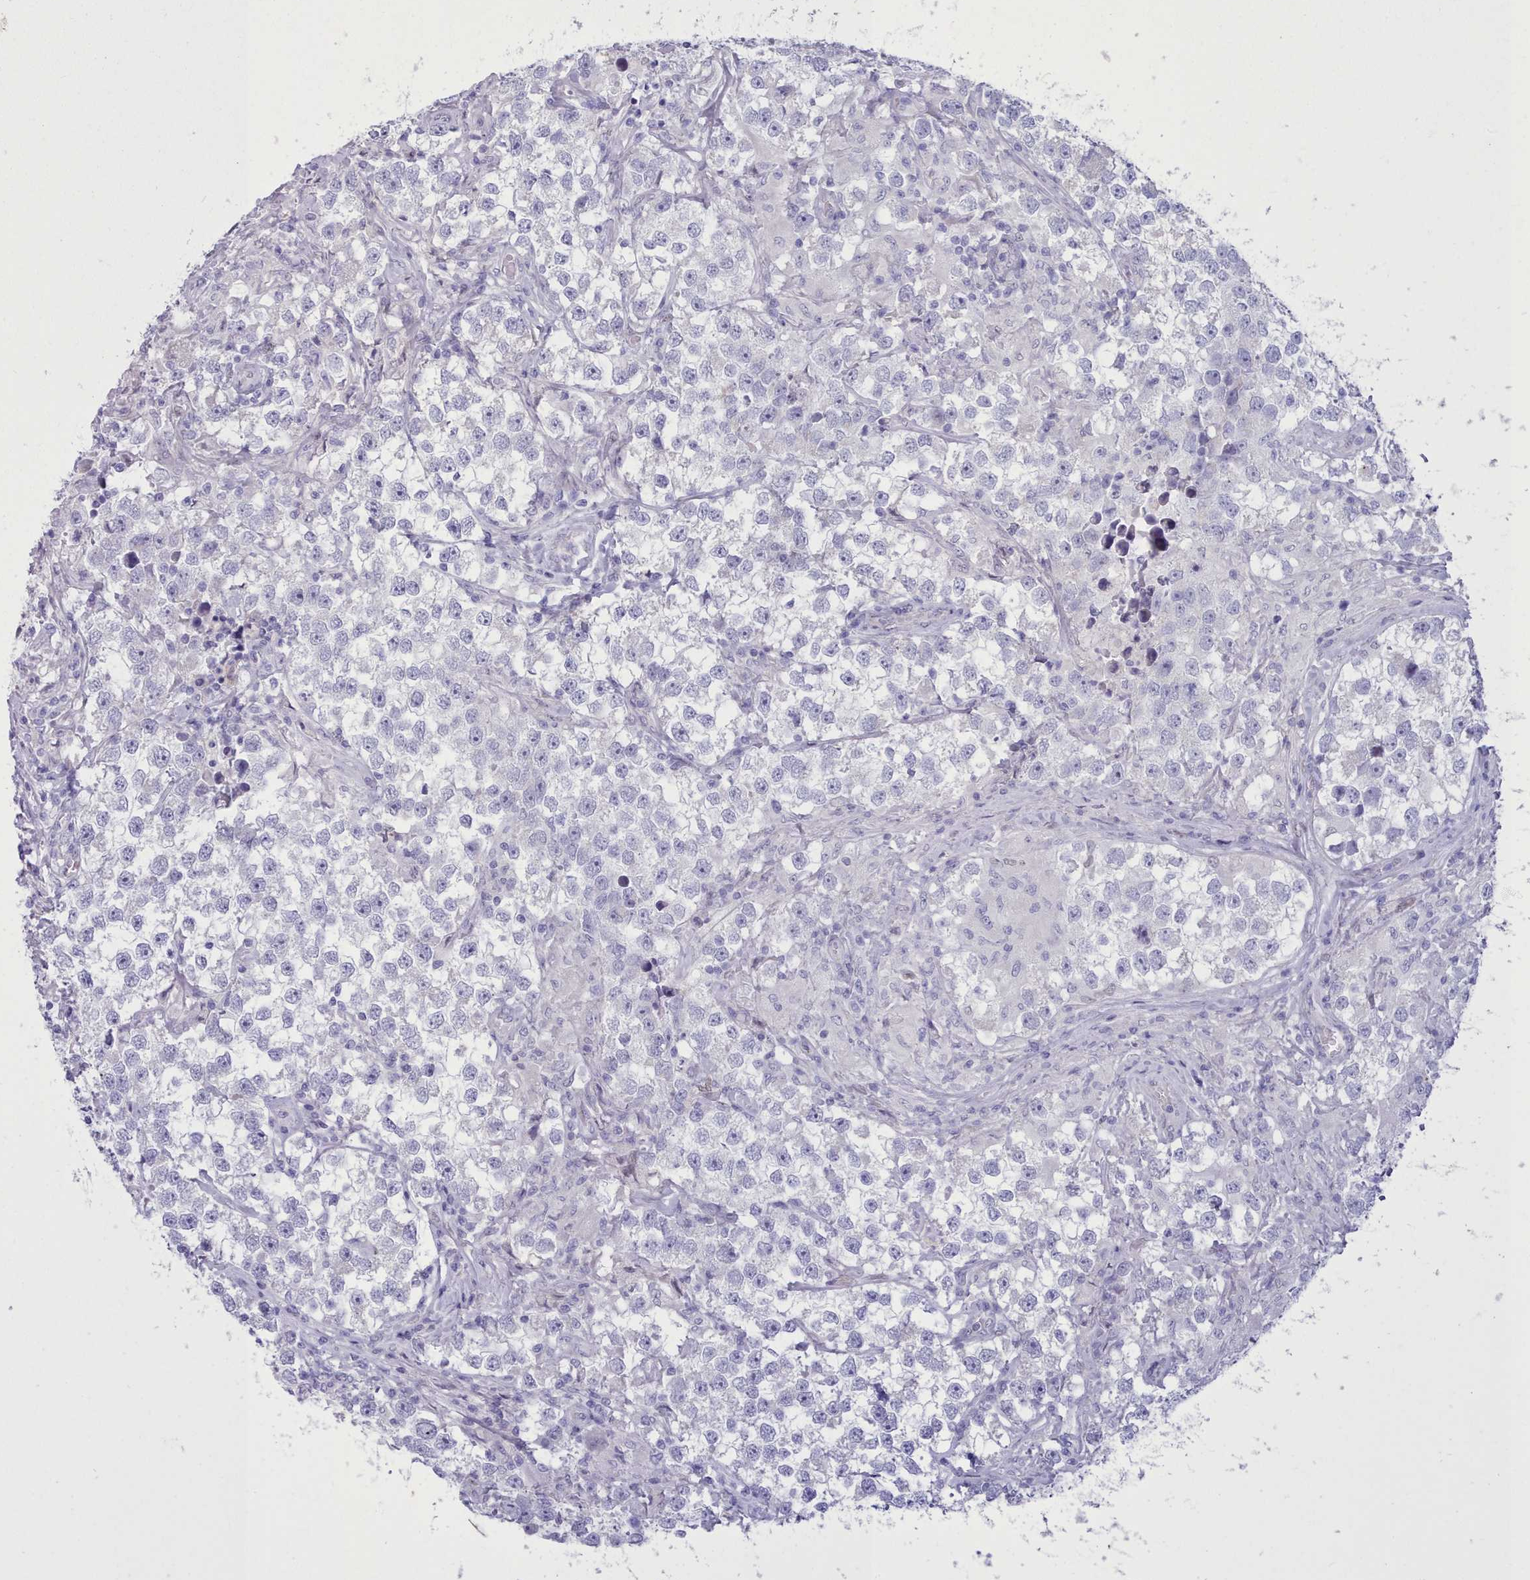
{"staining": {"intensity": "negative", "quantity": "none", "location": "none"}, "tissue": "testis cancer", "cell_type": "Tumor cells", "image_type": "cancer", "snomed": [{"axis": "morphology", "description": "Seminoma, NOS"}, {"axis": "topography", "description": "Testis"}], "caption": "Immunohistochemistry of human testis cancer (seminoma) demonstrates no positivity in tumor cells.", "gene": "TMEM253", "patient": {"sex": "male", "age": 46}}